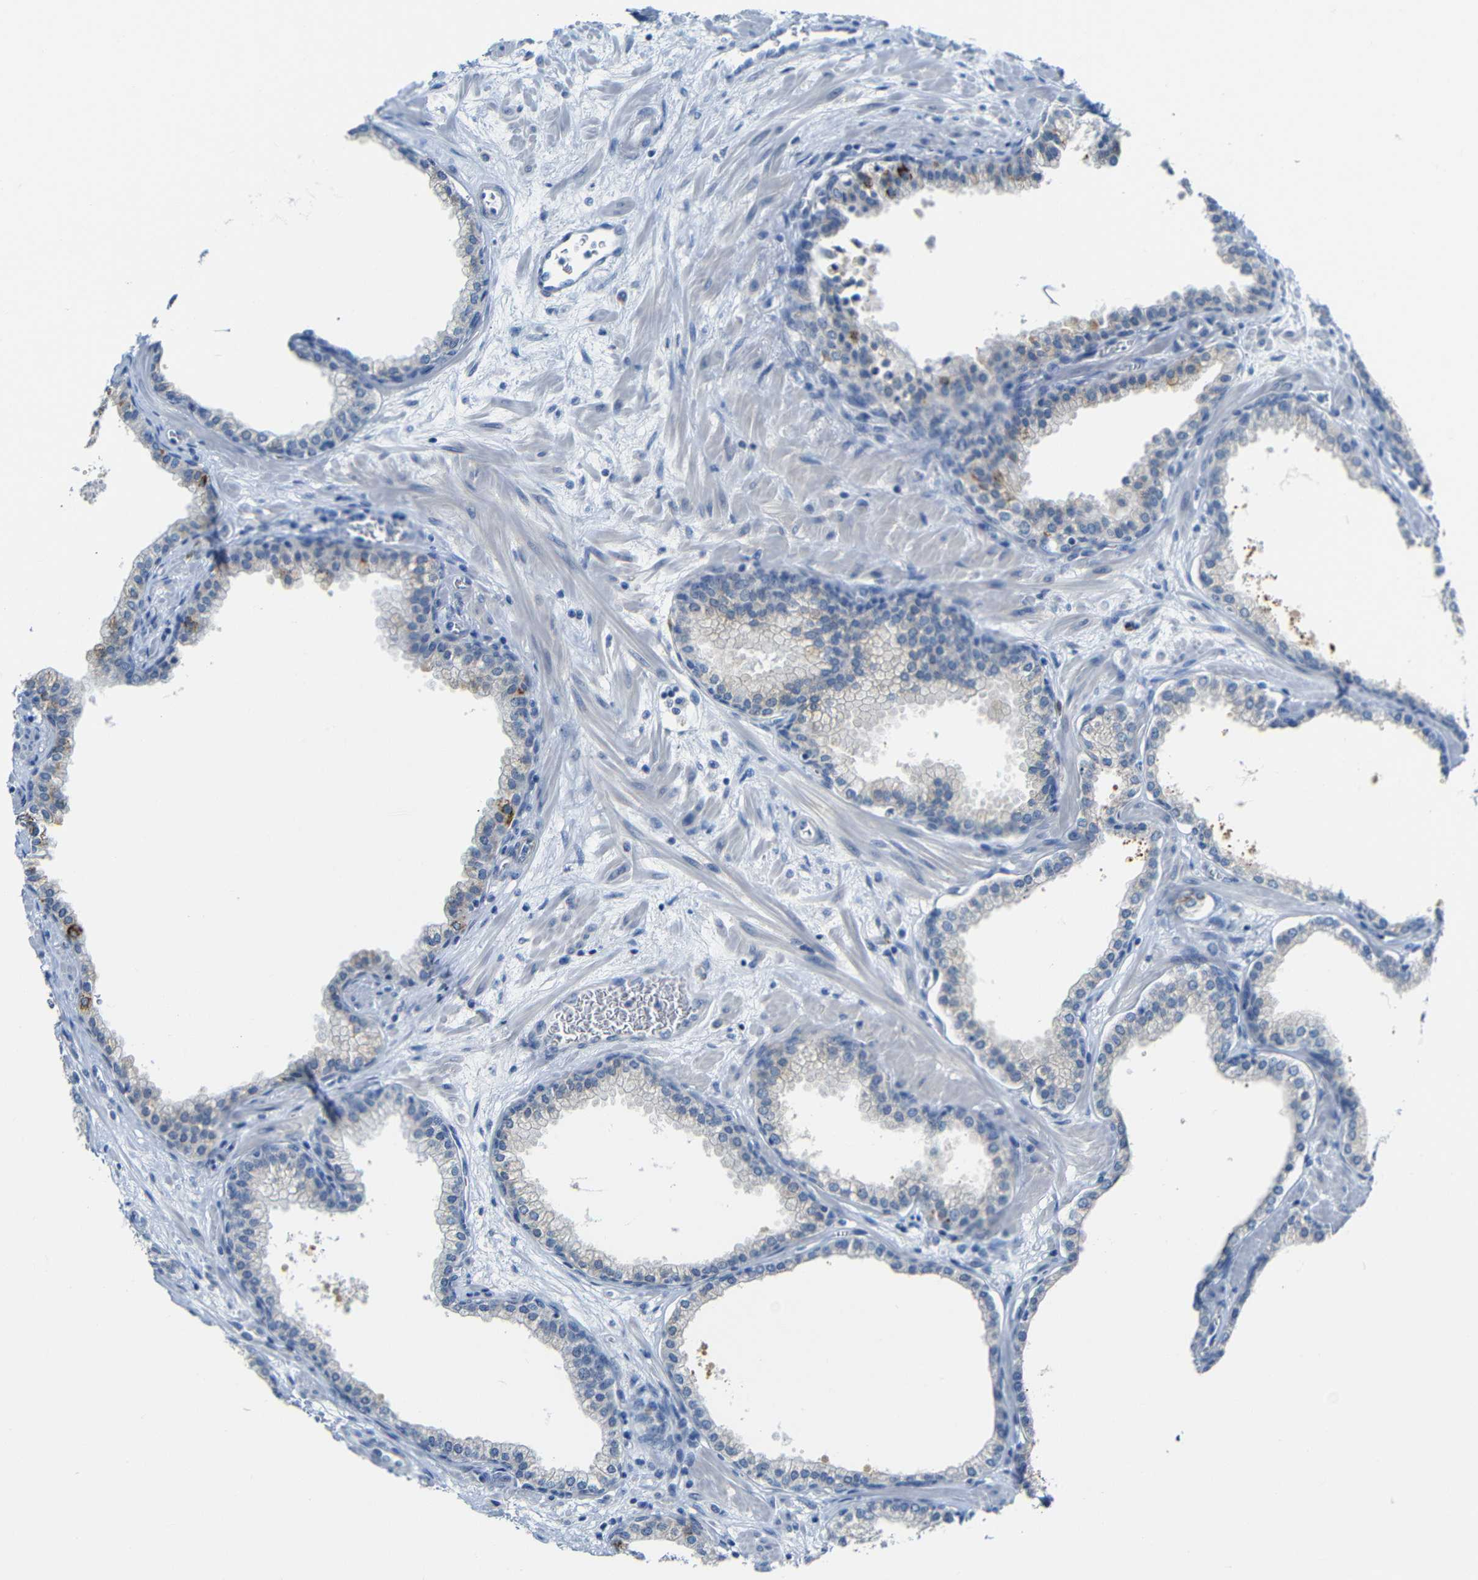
{"staining": {"intensity": "moderate", "quantity": "<25%", "location": "cytoplasmic/membranous"}, "tissue": "prostate", "cell_type": "Glandular cells", "image_type": "normal", "snomed": [{"axis": "morphology", "description": "Normal tissue, NOS"}, {"axis": "morphology", "description": "Urothelial carcinoma, Low grade"}, {"axis": "topography", "description": "Urinary bladder"}, {"axis": "topography", "description": "Prostate"}], "caption": "IHC micrograph of normal human prostate stained for a protein (brown), which demonstrates low levels of moderate cytoplasmic/membranous expression in about <25% of glandular cells.", "gene": "C15orf48", "patient": {"sex": "male", "age": 60}}